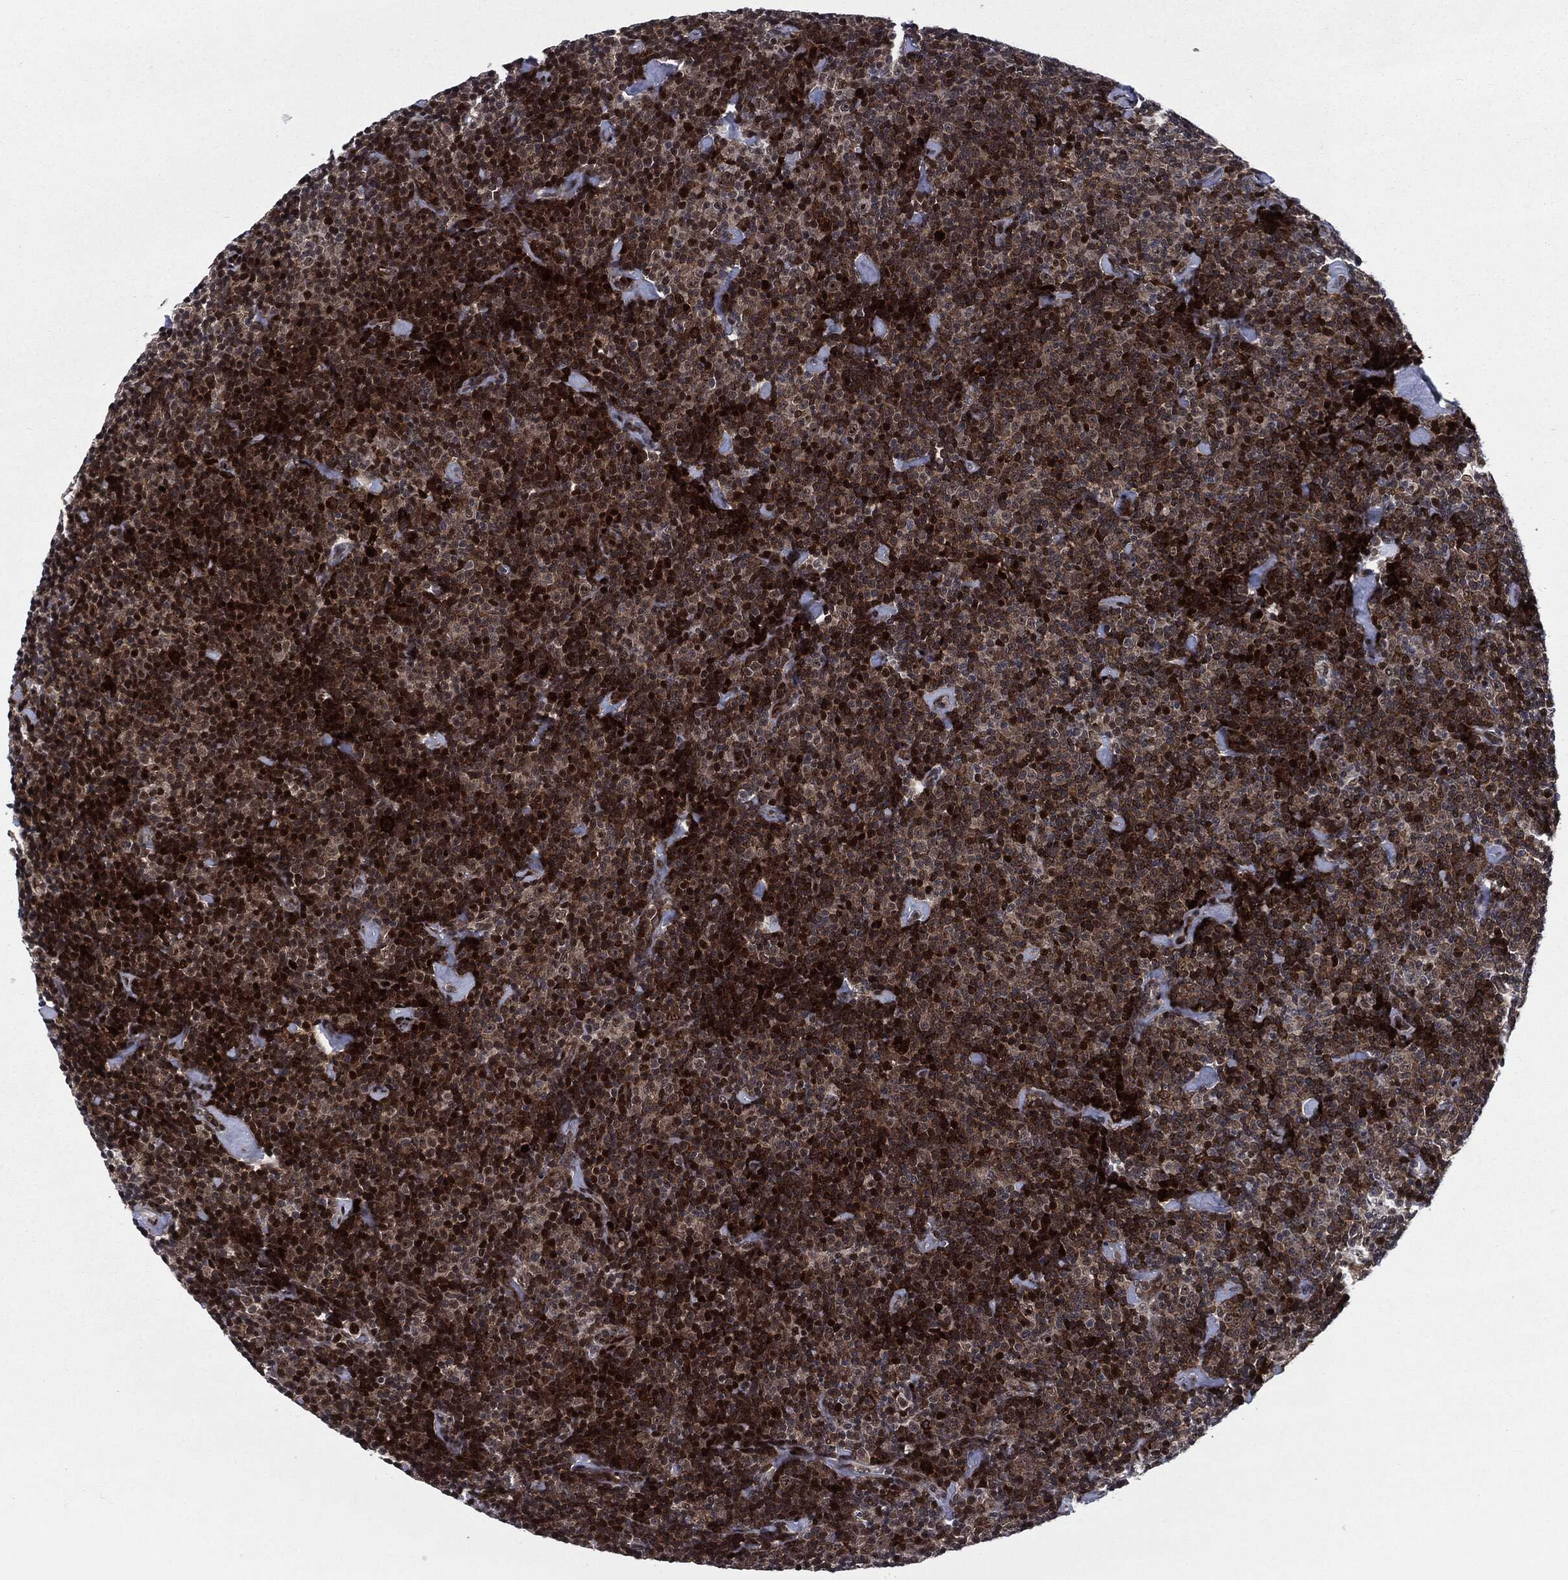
{"staining": {"intensity": "strong", "quantity": "25%-75%", "location": "cytoplasmic/membranous,nuclear"}, "tissue": "lymphoma", "cell_type": "Tumor cells", "image_type": "cancer", "snomed": [{"axis": "morphology", "description": "Malignant lymphoma, non-Hodgkin's type, Low grade"}, {"axis": "topography", "description": "Lymph node"}], "caption": "Approximately 25%-75% of tumor cells in human lymphoma demonstrate strong cytoplasmic/membranous and nuclear protein staining as visualized by brown immunohistochemical staining.", "gene": "AKT2", "patient": {"sex": "male", "age": 81}}